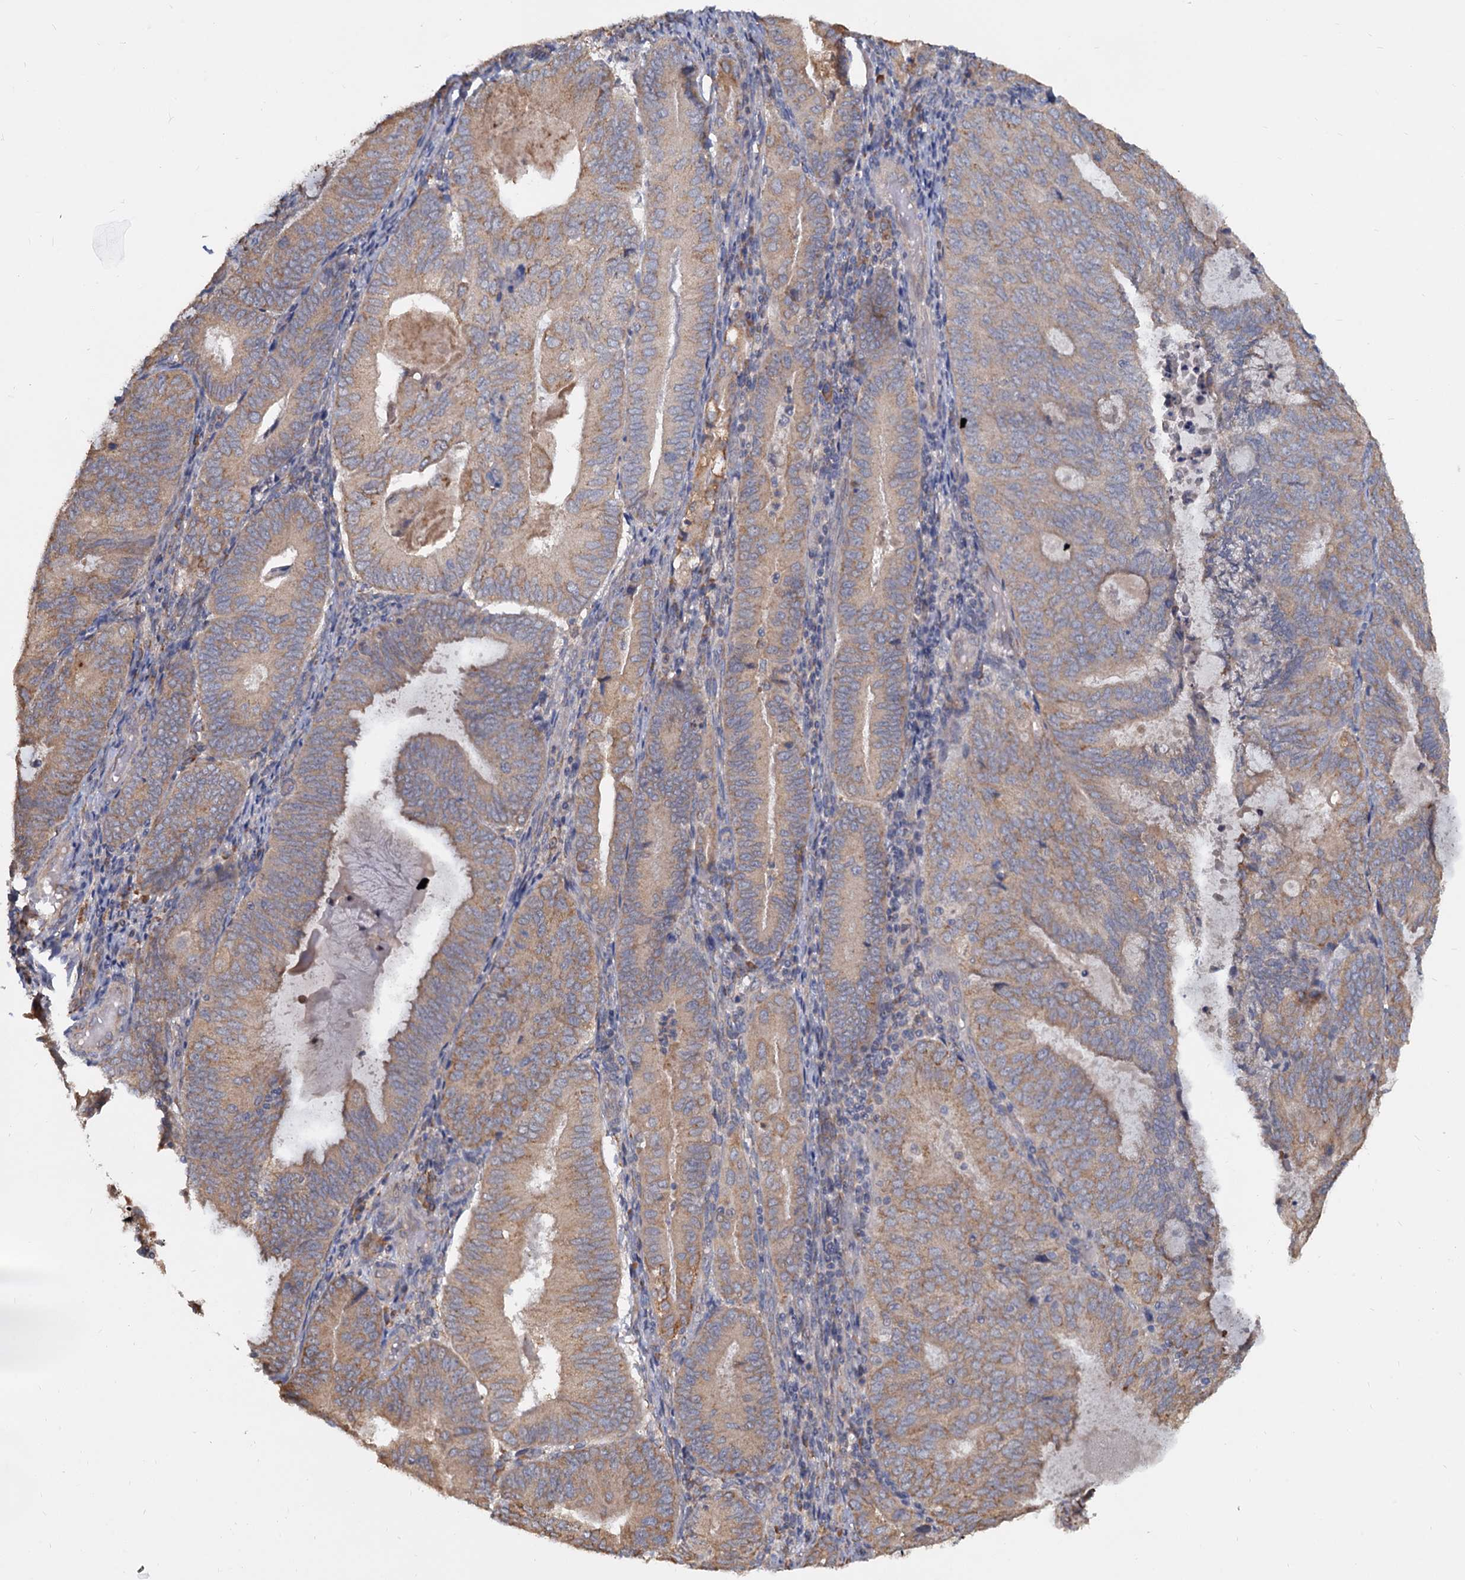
{"staining": {"intensity": "moderate", "quantity": ">75%", "location": "cytoplasmic/membranous"}, "tissue": "endometrial cancer", "cell_type": "Tumor cells", "image_type": "cancer", "snomed": [{"axis": "morphology", "description": "Adenocarcinoma, NOS"}, {"axis": "topography", "description": "Endometrium"}], "caption": "The photomicrograph displays staining of endometrial cancer (adenocarcinoma), revealing moderate cytoplasmic/membranous protein positivity (brown color) within tumor cells.", "gene": "LRRC51", "patient": {"sex": "female", "age": 81}}